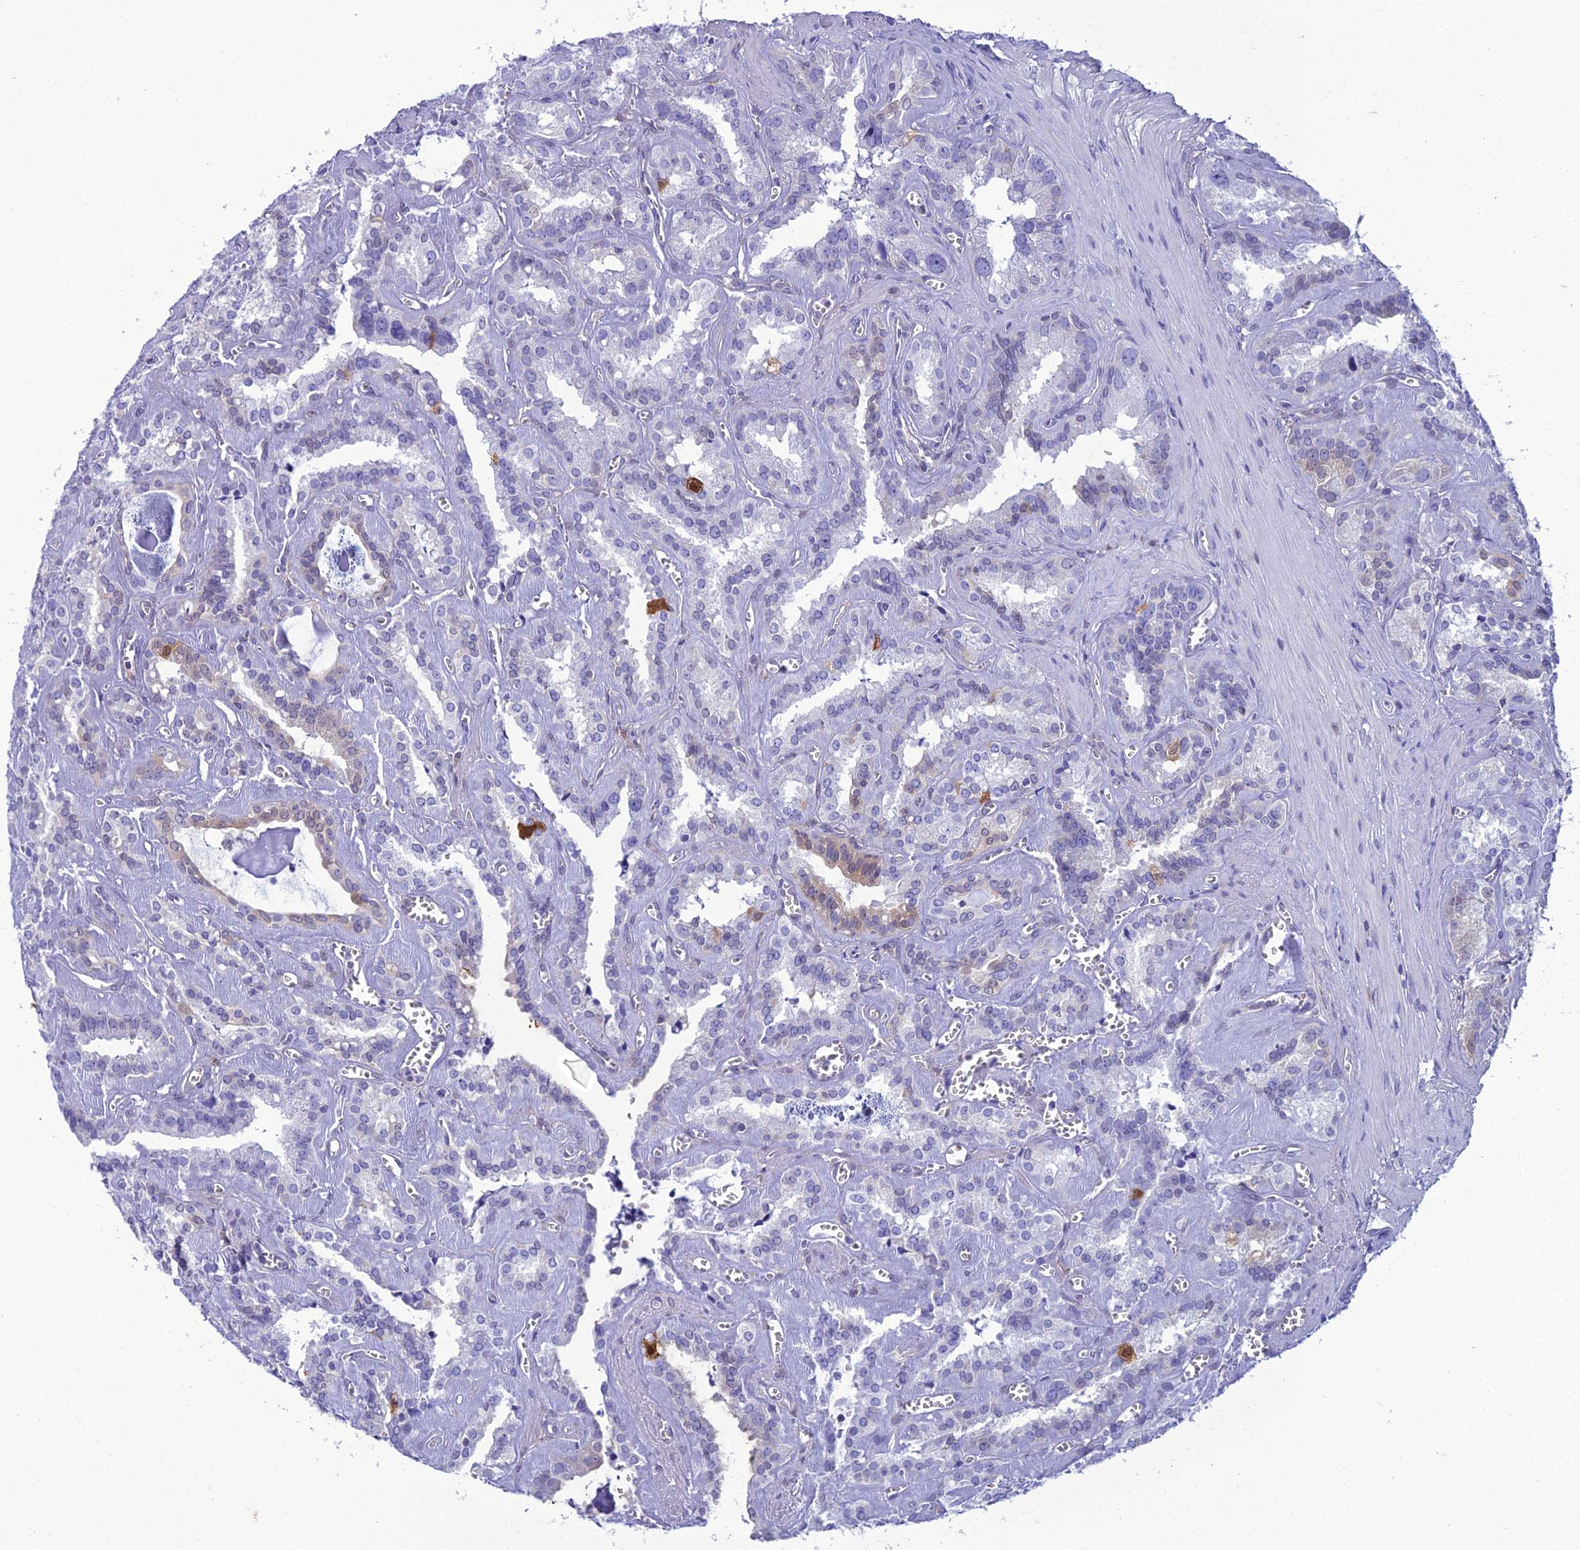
{"staining": {"intensity": "negative", "quantity": "none", "location": "none"}, "tissue": "seminal vesicle", "cell_type": "Glandular cells", "image_type": "normal", "snomed": [{"axis": "morphology", "description": "Normal tissue, NOS"}, {"axis": "topography", "description": "Prostate"}, {"axis": "topography", "description": "Seminal veicle"}], "caption": "Immunohistochemistry image of unremarkable human seminal vesicle stained for a protein (brown), which shows no staining in glandular cells.", "gene": "GNPNAT1", "patient": {"sex": "male", "age": 59}}